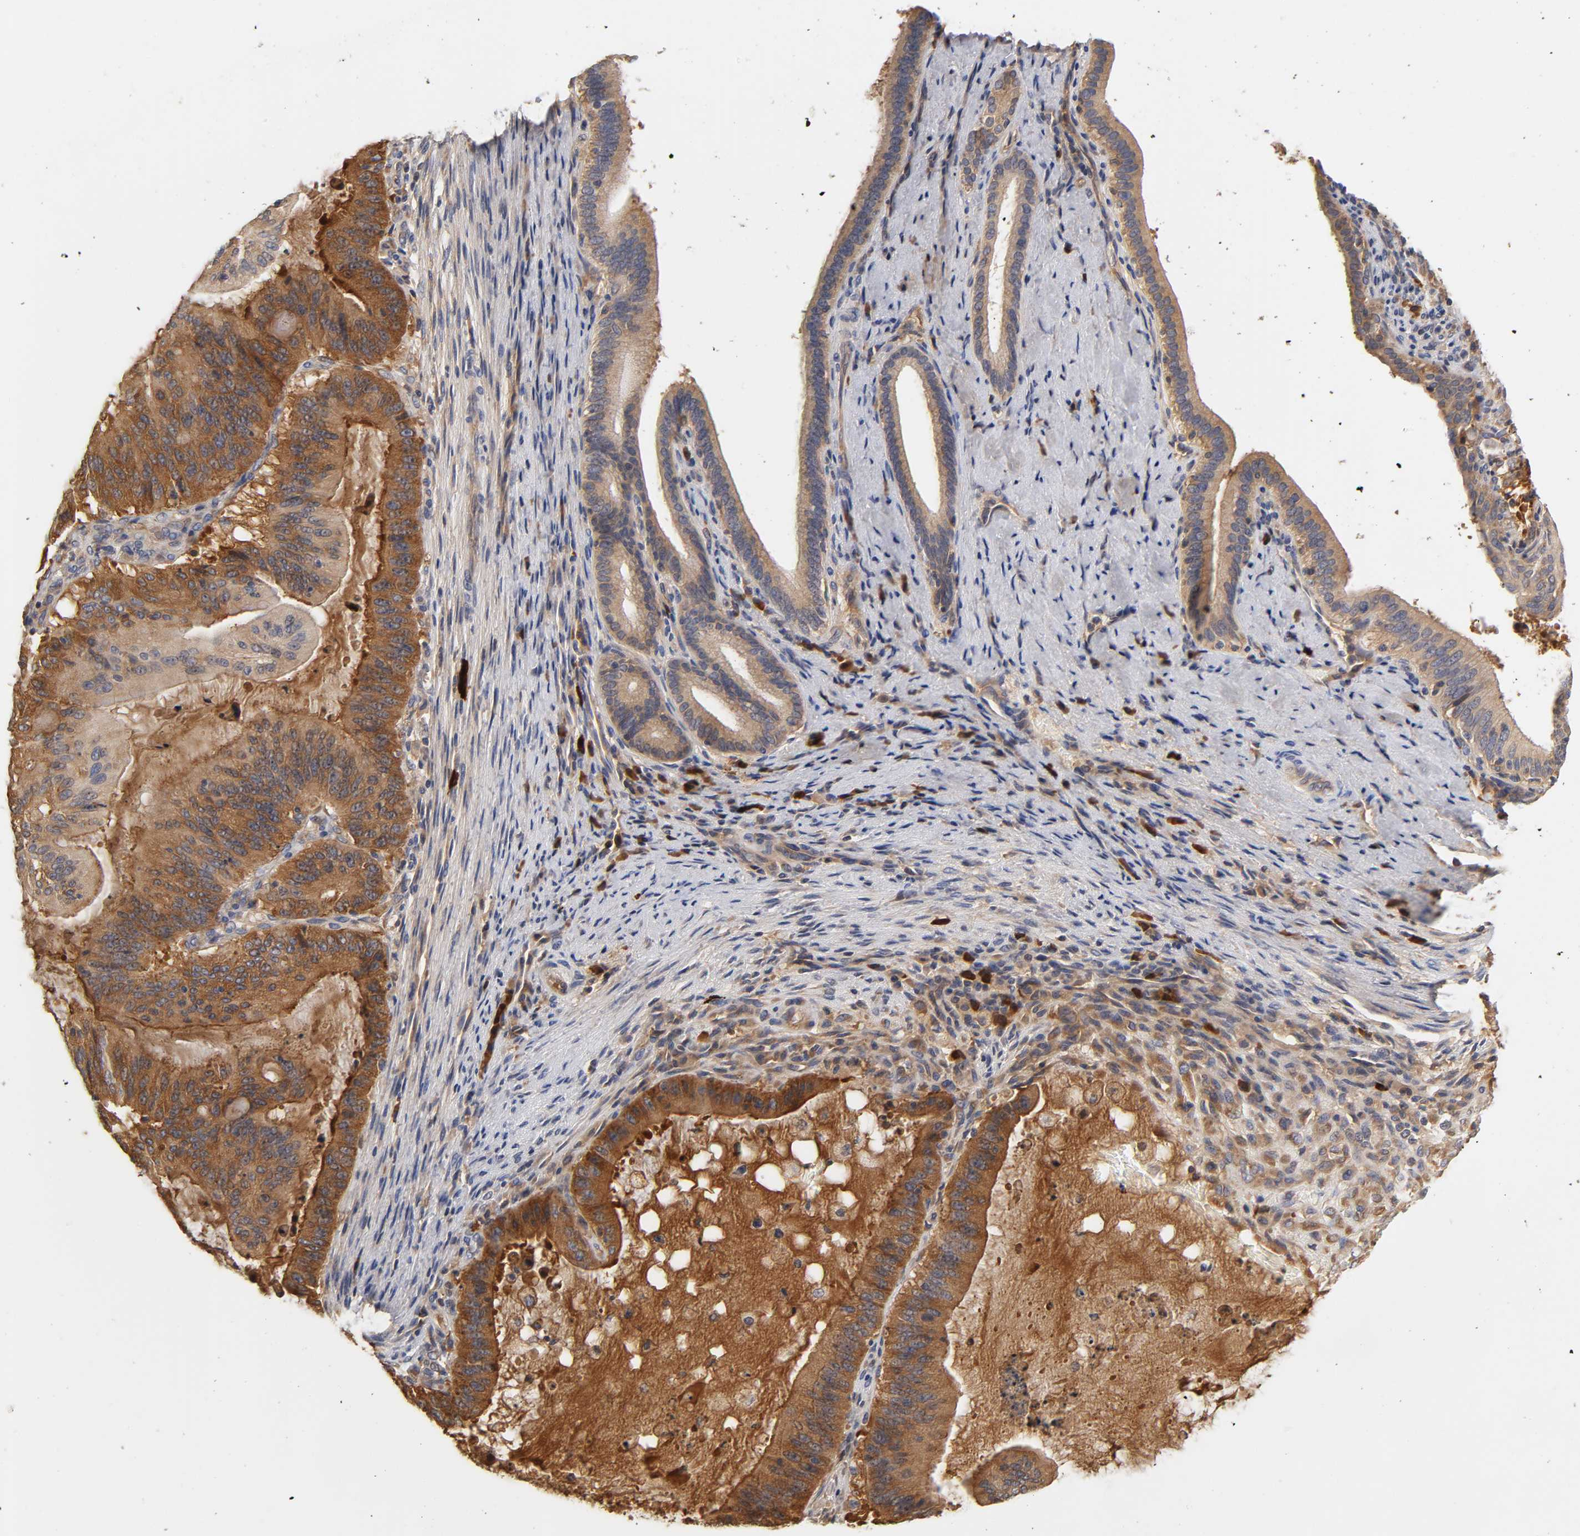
{"staining": {"intensity": "moderate", "quantity": ">75%", "location": "cytoplasmic/membranous"}, "tissue": "liver cancer", "cell_type": "Tumor cells", "image_type": "cancer", "snomed": [{"axis": "morphology", "description": "Cholangiocarcinoma"}, {"axis": "topography", "description": "Liver"}], "caption": "Immunohistochemistry image of neoplastic tissue: cholangiocarcinoma (liver) stained using immunohistochemistry (IHC) exhibits medium levels of moderate protein expression localized specifically in the cytoplasmic/membranous of tumor cells, appearing as a cytoplasmic/membranous brown color.", "gene": "RPS29", "patient": {"sex": "female", "age": 73}}